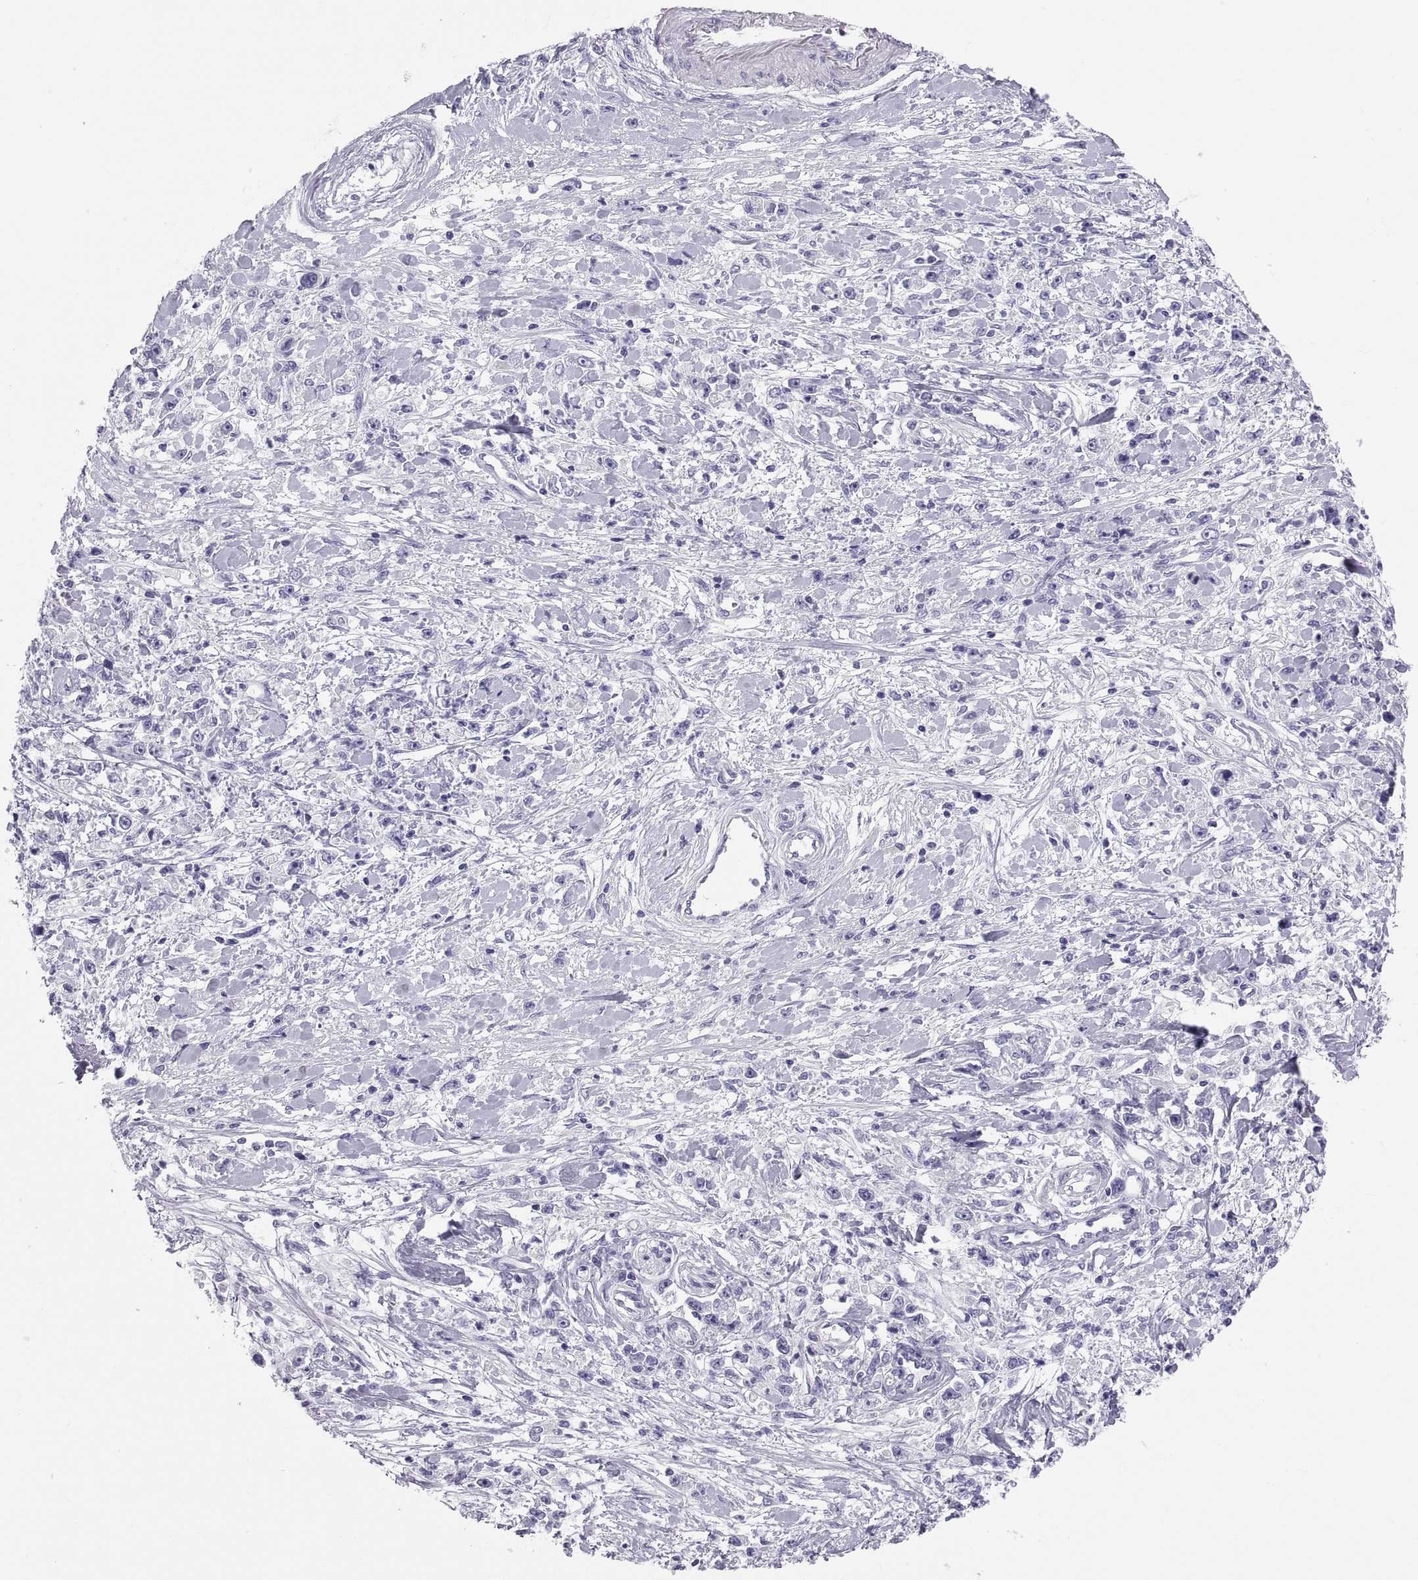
{"staining": {"intensity": "negative", "quantity": "none", "location": "none"}, "tissue": "stomach cancer", "cell_type": "Tumor cells", "image_type": "cancer", "snomed": [{"axis": "morphology", "description": "Adenocarcinoma, NOS"}, {"axis": "topography", "description": "Stomach"}], "caption": "Tumor cells show no significant protein staining in stomach cancer (adenocarcinoma). The staining was performed using DAB (3,3'-diaminobenzidine) to visualize the protein expression in brown, while the nuclei were stained in blue with hematoxylin (Magnification: 20x).", "gene": "RNASE12", "patient": {"sex": "female", "age": 59}}